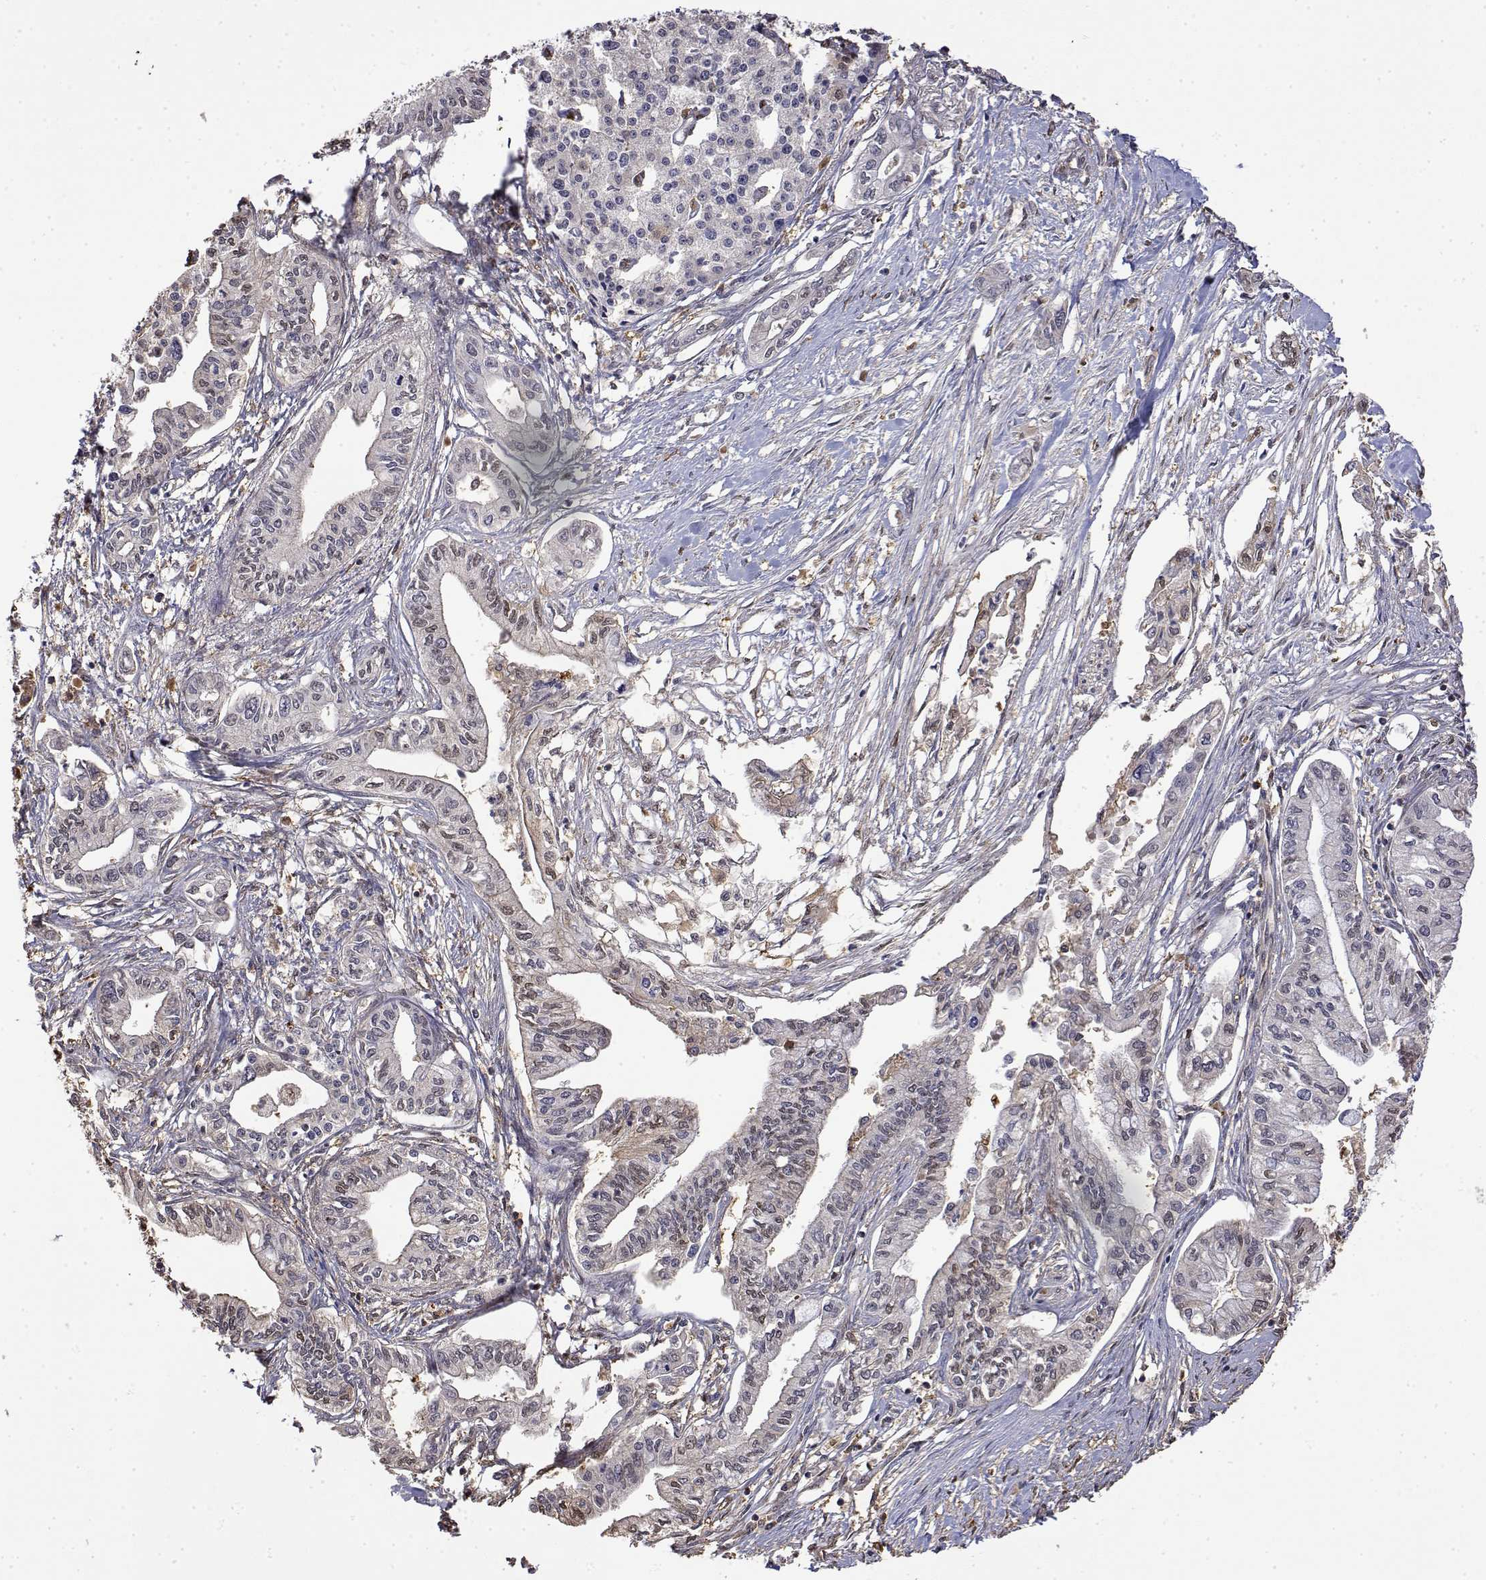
{"staining": {"intensity": "negative", "quantity": "none", "location": "none"}, "tissue": "pancreatic cancer", "cell_type": "Tumor cells", "image_type": "cancer", "snomed": [{"axis": "morphology", "description": "Adenocarcinoma, NOS"}, {"axis": "topography", "description": "Pancreas"}], "caption": "Immunohistochemical staining of adenocarcinoma (pancreatic) reveals no significant positivity in tumor cells.", "gene": "TPI1", "patient": {"sex": "male", "age": 60}}